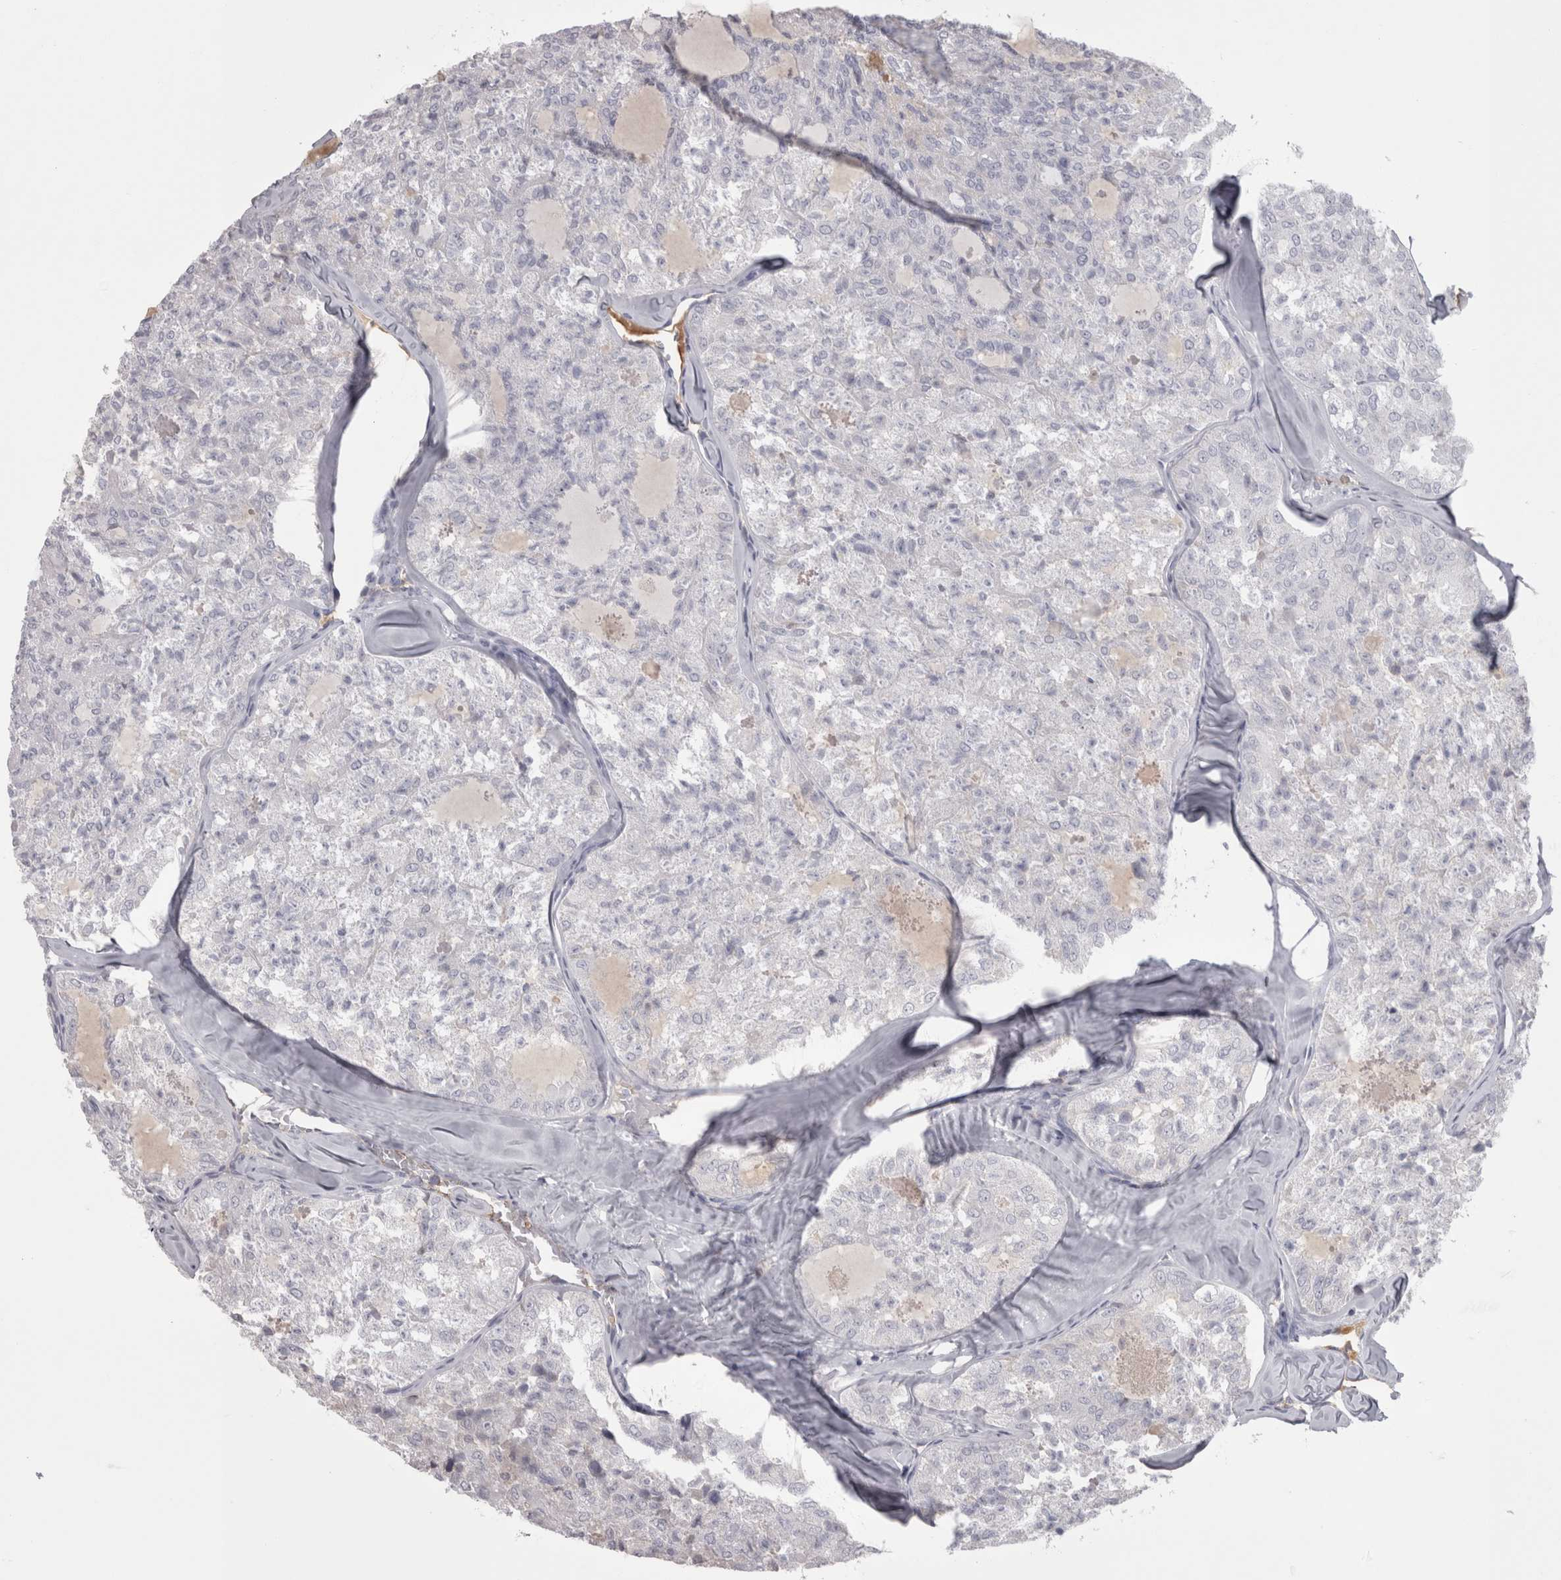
{"staining": {"intensity": "negative", "quantity": "none", "location": "none"}, "tissue": "thyroid cancer", "cell_type": "Tumor cells", "image_type": "cancer", "snomed": [{"axis": "morphology", "description": "Follicular adenoma carcinoma, NOS"}, {"axis": "topography", "description": "Thyroid gland"}], "caption": "Tumor cells show no significant staining in thyroid cancer (follicular adenoma carcinoma). (DAB (3,3'-diaminobenzidine) immunohistochemistry (IHC), high magnification).", "gene": "SAA4", "patient": {"sex": "male", "age": 75}}